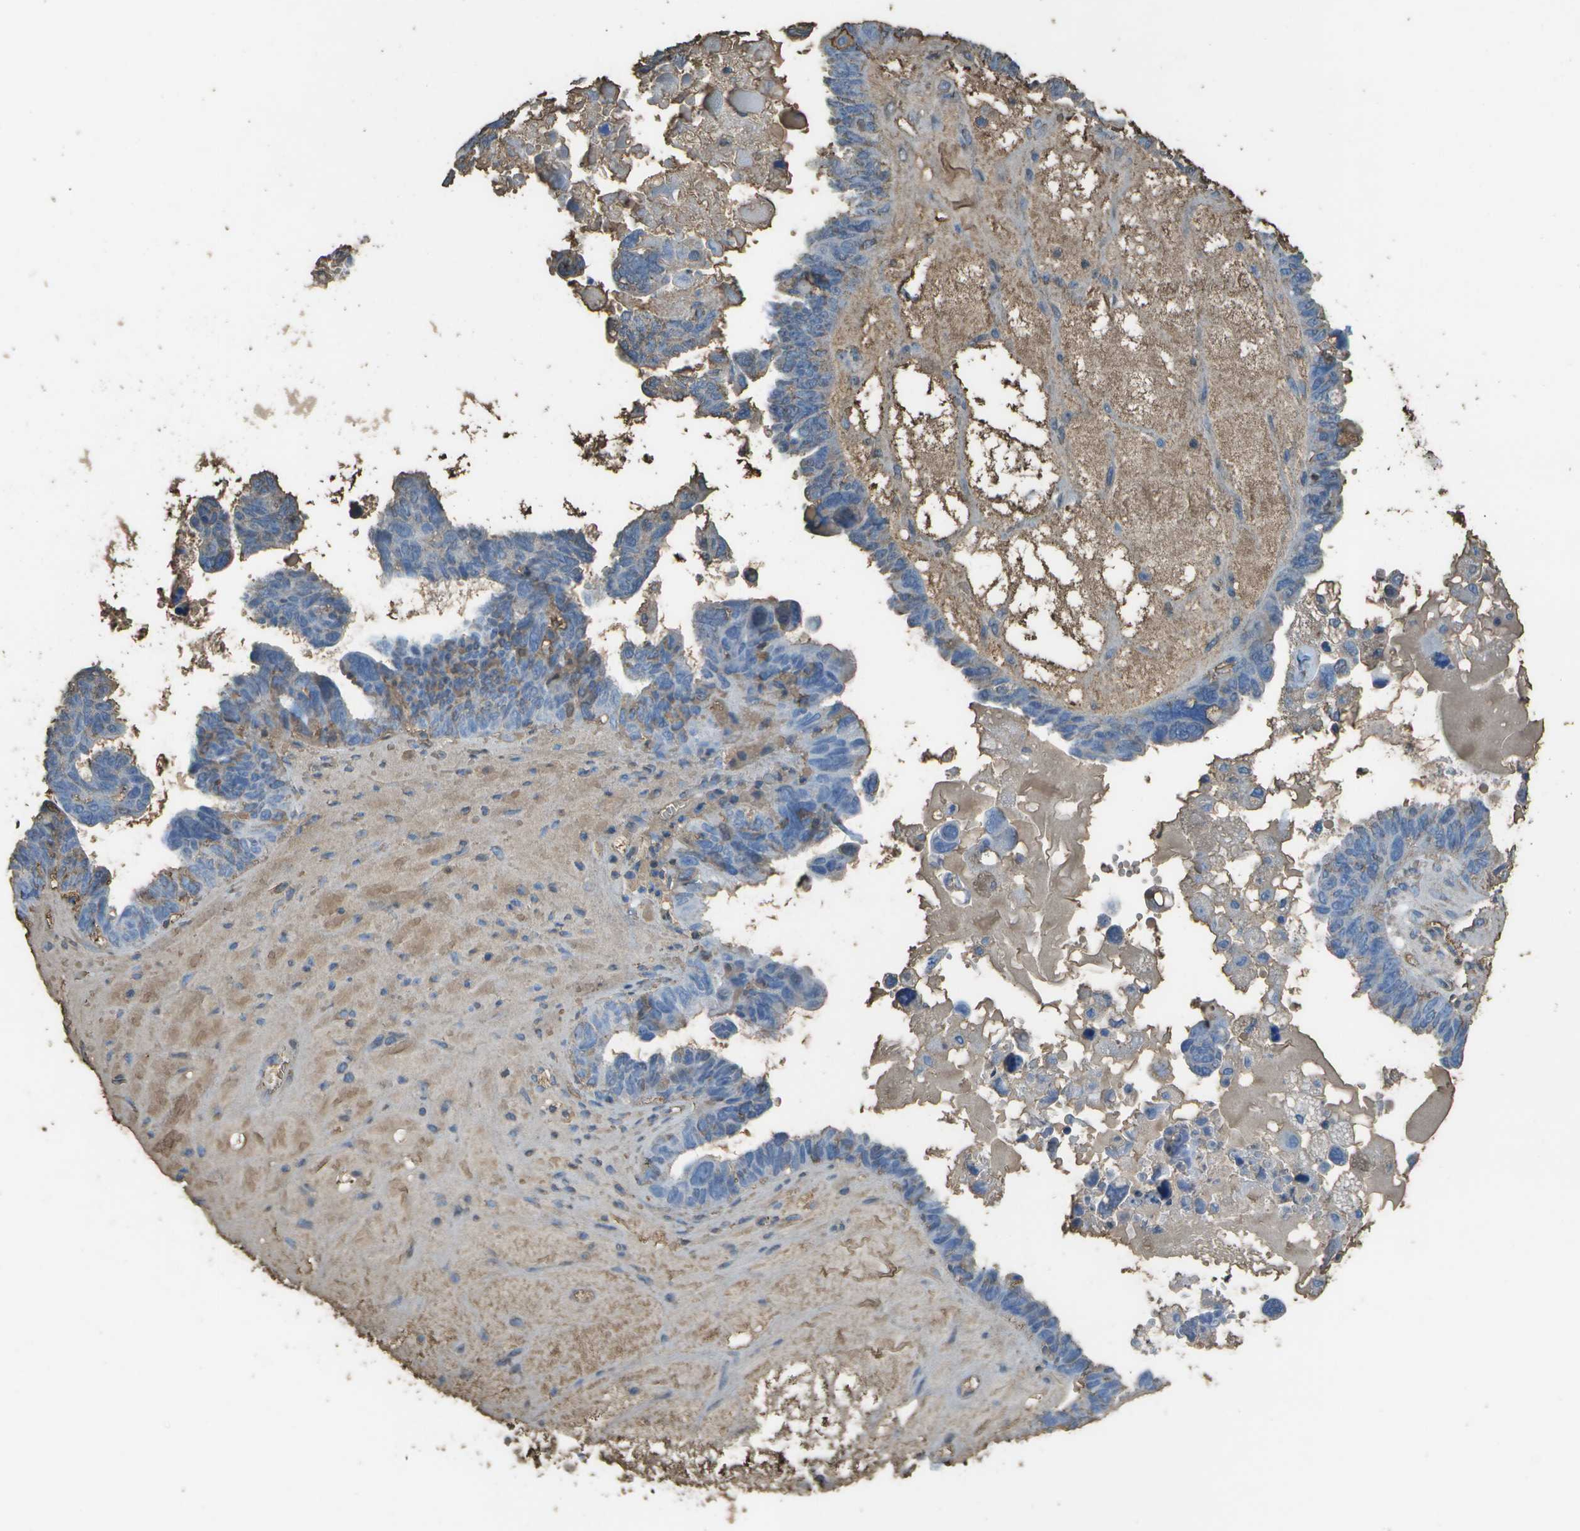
{"staining": {"intensity": "weak", "quantity": "<25%", "location": "cytoplasmic/membranous"}, "tissue": "ovarian cancer", "cell_type": "Tumor cells", "image_type": "cancer", "snomed": [{"axis": "morphology", "description": "Cystadenocarcinoma, serous, NOS"}, {"axis": "topography", "description": "Ovary"}], "caption": "There is no significant expression in tumor cells of serous cystadenocarcinoma (ovarian).", "gene": "CYP4F11", "patient": {"sex": "female", "age": 79}}